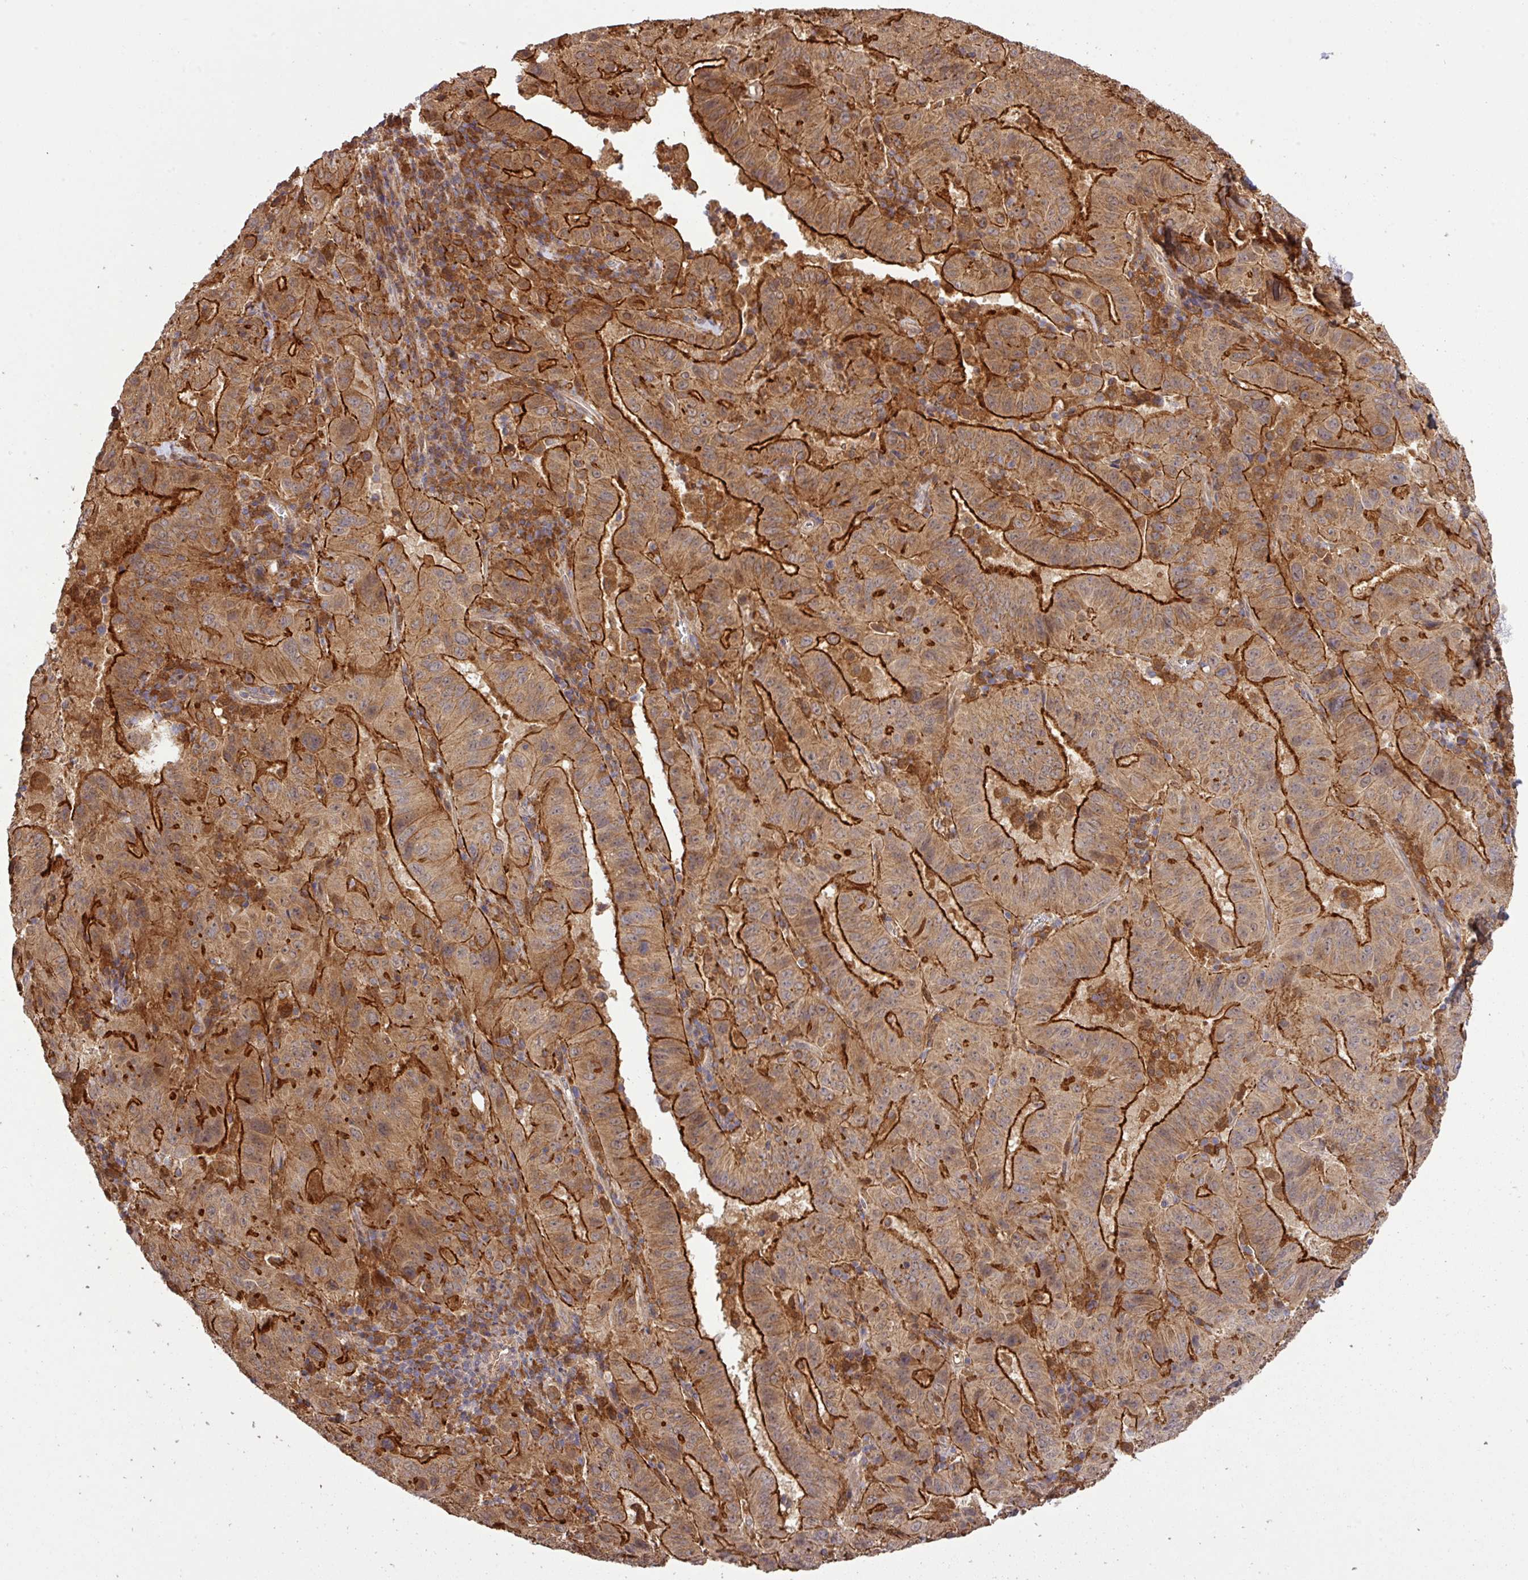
{"staining": {"intensity": "strong", "quantity": ">75%", "location": "cytoplasmic/membranous,nuclear"}, "tissue": "pancreatic cancer", "cell_type": "Tumor cells", "image_type": "cancer", "snomed": [{"axis": "morphology", "description": "Adenocarcinoma, NOS"}, {"axis": "topography", "description": "Pancreas"}], "caption": "A photomicrograph of adenocarcinoma (pancreatic) stained for a protein displays strong cytoplasmic/membranous and nuclear brown staining in tumor cells.", "gene": "ARPIN", "patient": {"sex": "male", "age": 63}}